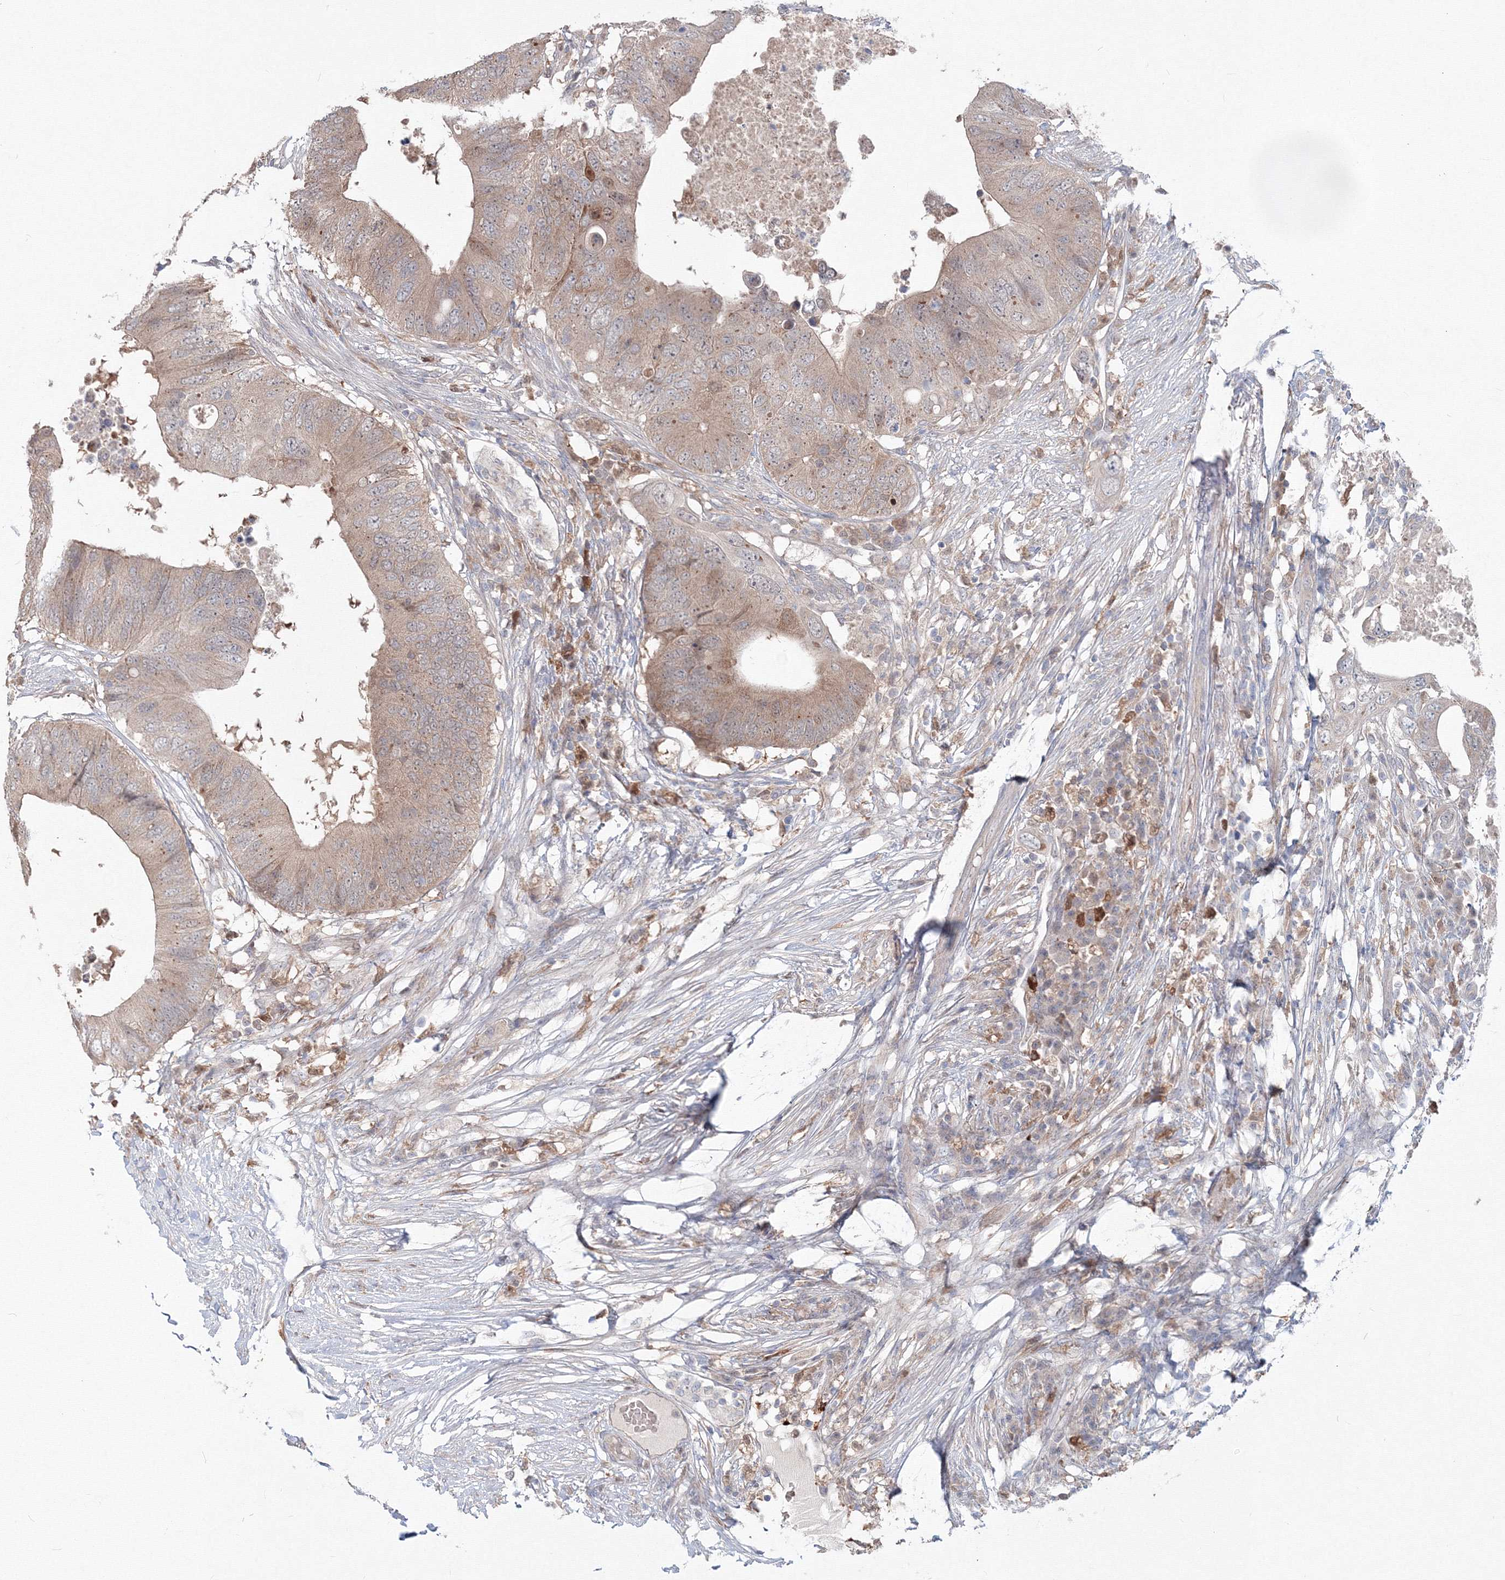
{"staining": {"intensity": "weak", "quantity": ">75%", "location": "cytoplasmic/membranous"}, "tissue": "colorectal cancer", "cell_type": "Tumor cells", "image_type": "cancer", "snomed": [{"axis": "morphology", "description": "Adenocarcinoma, NOS"}, {"axis": "topography", "description": "Colon"}], "caption": "Tumor cells reveal low levels of weak cytoplasmic/membranous expression in approximately >75% of cells in colorectal cancer (adenocarcinoma).", "gene": "MKRN2", "patient": {"sex": "male", "age": 71}}